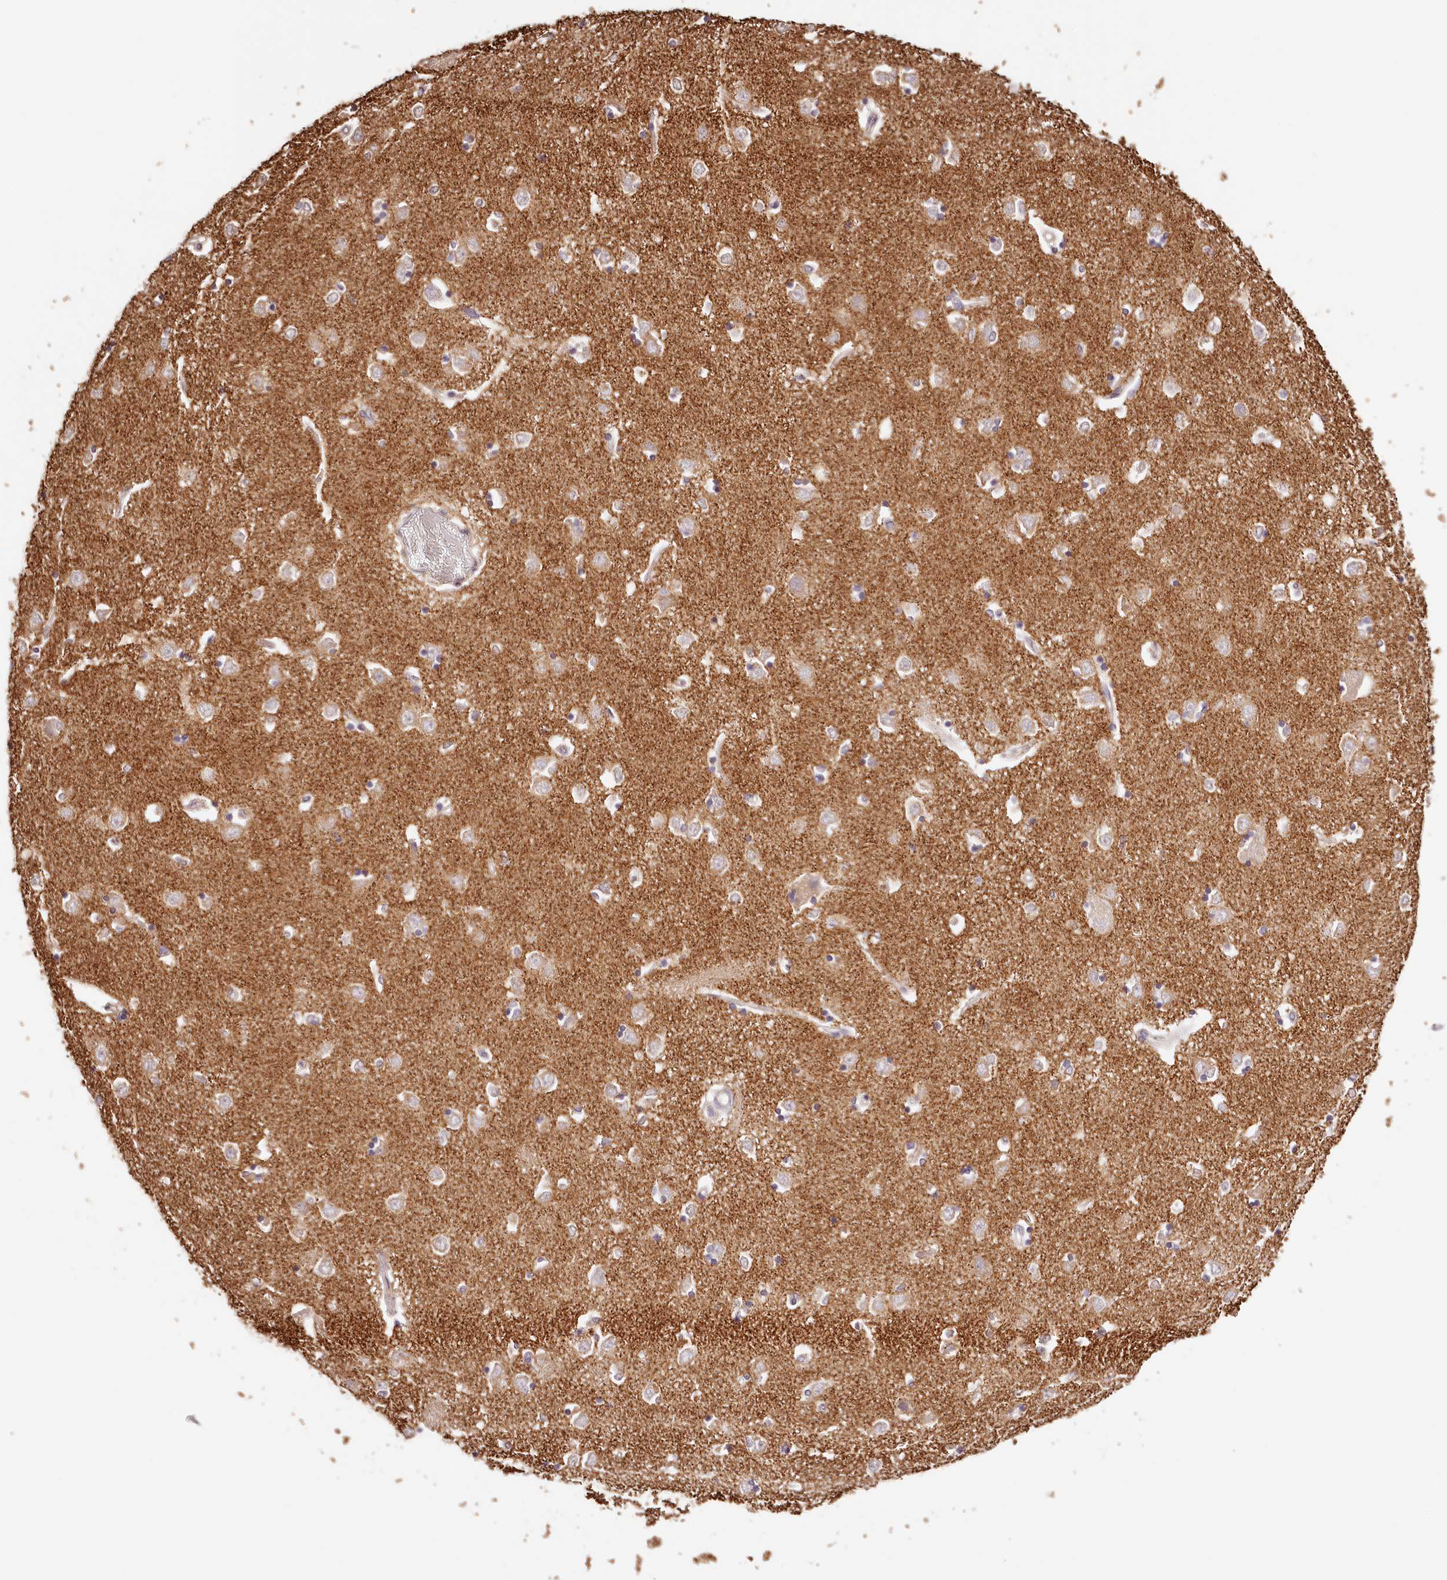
{"staining": {"intensity": "negative", "quantity": "none", "location": "none"}, "tissue": "caudate", "cell_type": "Glial cells", "image_type": "normal", "snomed": [{"axis": "morphology", "description": "Normal tissue, NOS"}, {"axis": "topography", "description": "Lateral ventricle wall"}], "caption": "The immunohistochemistry (IHC) image has no significant staining in glial cells of caudate.", "gene": "SYNGR1", "patient": {"sex": "male", "age": 45}}